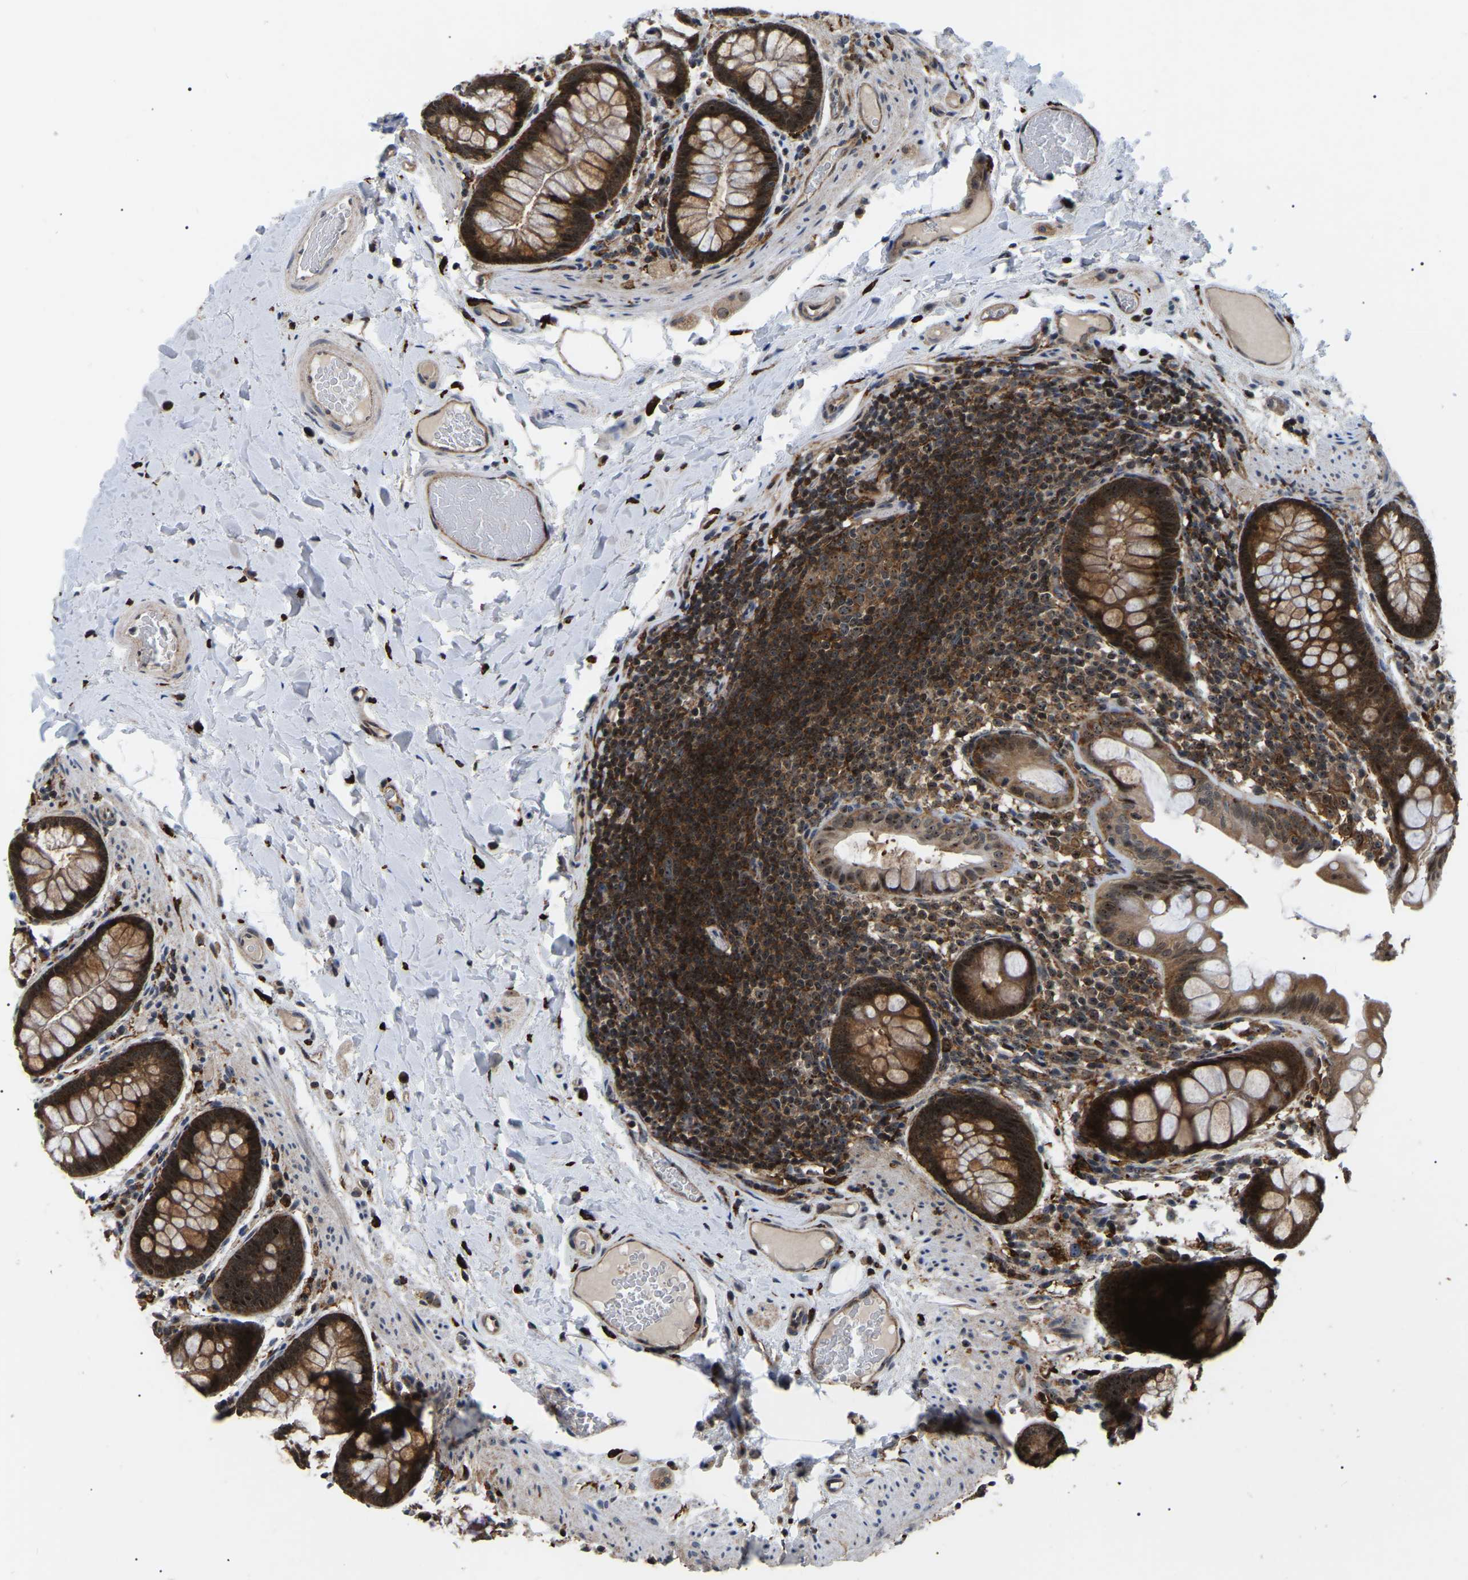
{"staining": {"intensity": "weak", "quantity": ">75%", "location": "cytoplasmic/membranous,nuclear"}, "tissue": "colon", "cell_type": "Endothelial cells", "image_type": "normal", "snomed": [{"axis": "morphology", "description": "Normal tissue, NOS"}, {"axis": "topography", "description": "Colon"}], "caption": "Immunohistochemistry (IHC) (DAB (3,3'-diaminobenzidine)) staining of normal colon reveals weak cytoplasmic/membranous,nuclear protein staining in approximately >75% of endothelial cells. (IHC, brightfield microscopy, high magnification).", "gene": "RRP1B", "patient": {"sex": "female", "age": 56}}